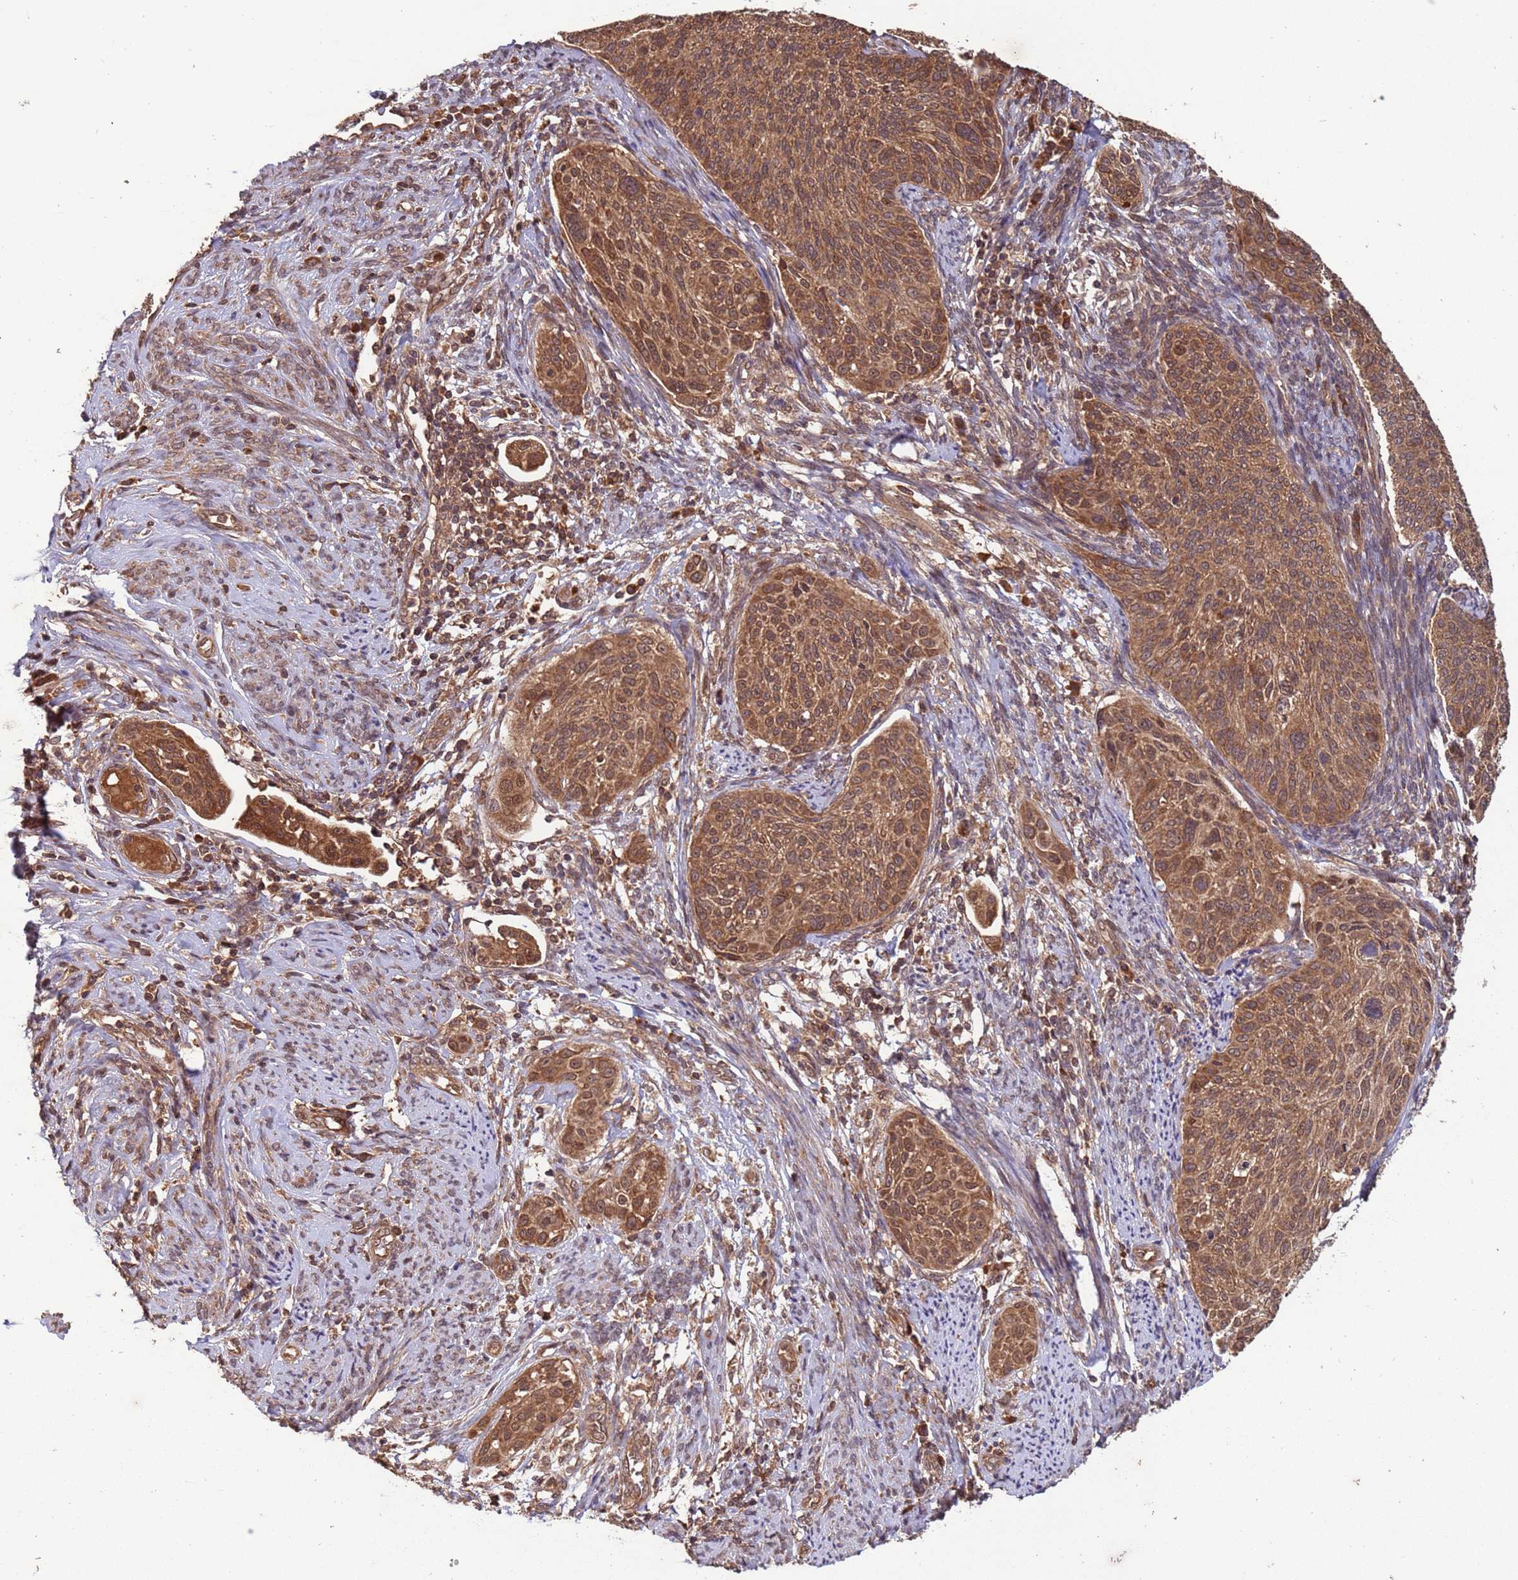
{"staining": {"intensity": "strong", "quantity": ">75%", "location": "cytoplasmic/membranous,nuclear"}, "tissue": "cervical cancer", "cell_type": "Tumor cells", "image_type": "cancer", "snomed": [{"axis": "morphology", "description": "Squamous cell carcinoma, NOS"}, {"axis": "topography", "description": "Cervix"}], "caption": "The image reveals a brown stain indicating the presence of a protein in the cytoplasmic/membranous and nuclear of tumor cells in squamous cell carcinoma (cervical).", "gene": "ERI1", "patient": {"sex": "female", "age": 70}}